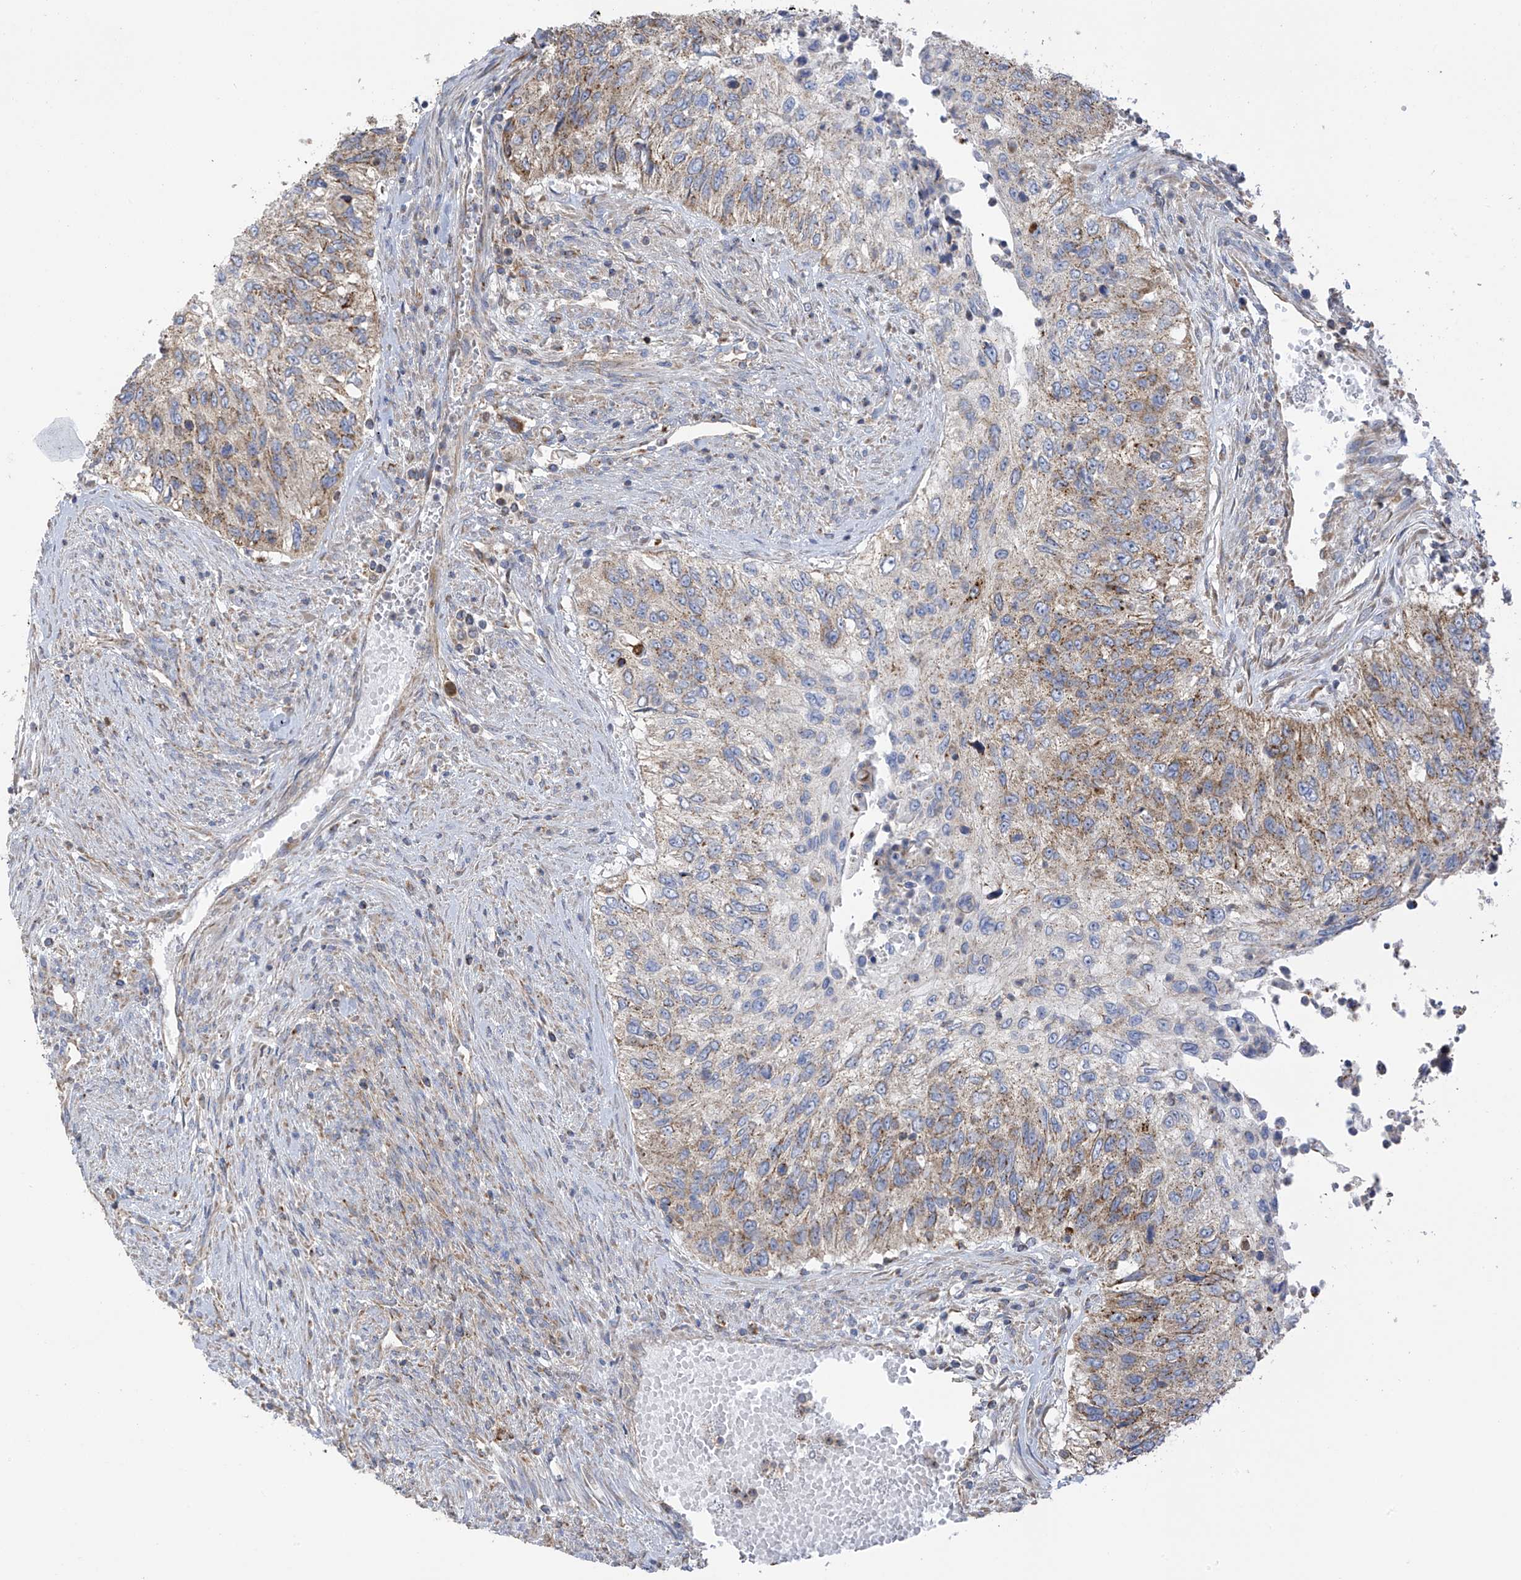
{"staining": {"intensity": "weak", "quantity": "25%-75%", "location": "cytoplasmic/membranous"}, "tissue": "urothelial cancer", "cell_type": "Tumor cells", "image_type": "cancer", "snomed": [{"axis": "morphology", "description": "Urothelial carcinoma, High grade"}, {"axis": "topography", "description": "Urinary bladder"}], "caption": "Immunohistochemical staining of high-grade urothelial carcinoma shows weak cytoplasmic/membranous protein staining in about 25%-75% of tumor cells. The staining was performed using DAB to visualize the protein expression in brown, while the nuclei were stained in blue with hematoxylin (Magnification: 20x).", "gene": "ITM2B", "patient": {"sex": "female", "age": 60}}